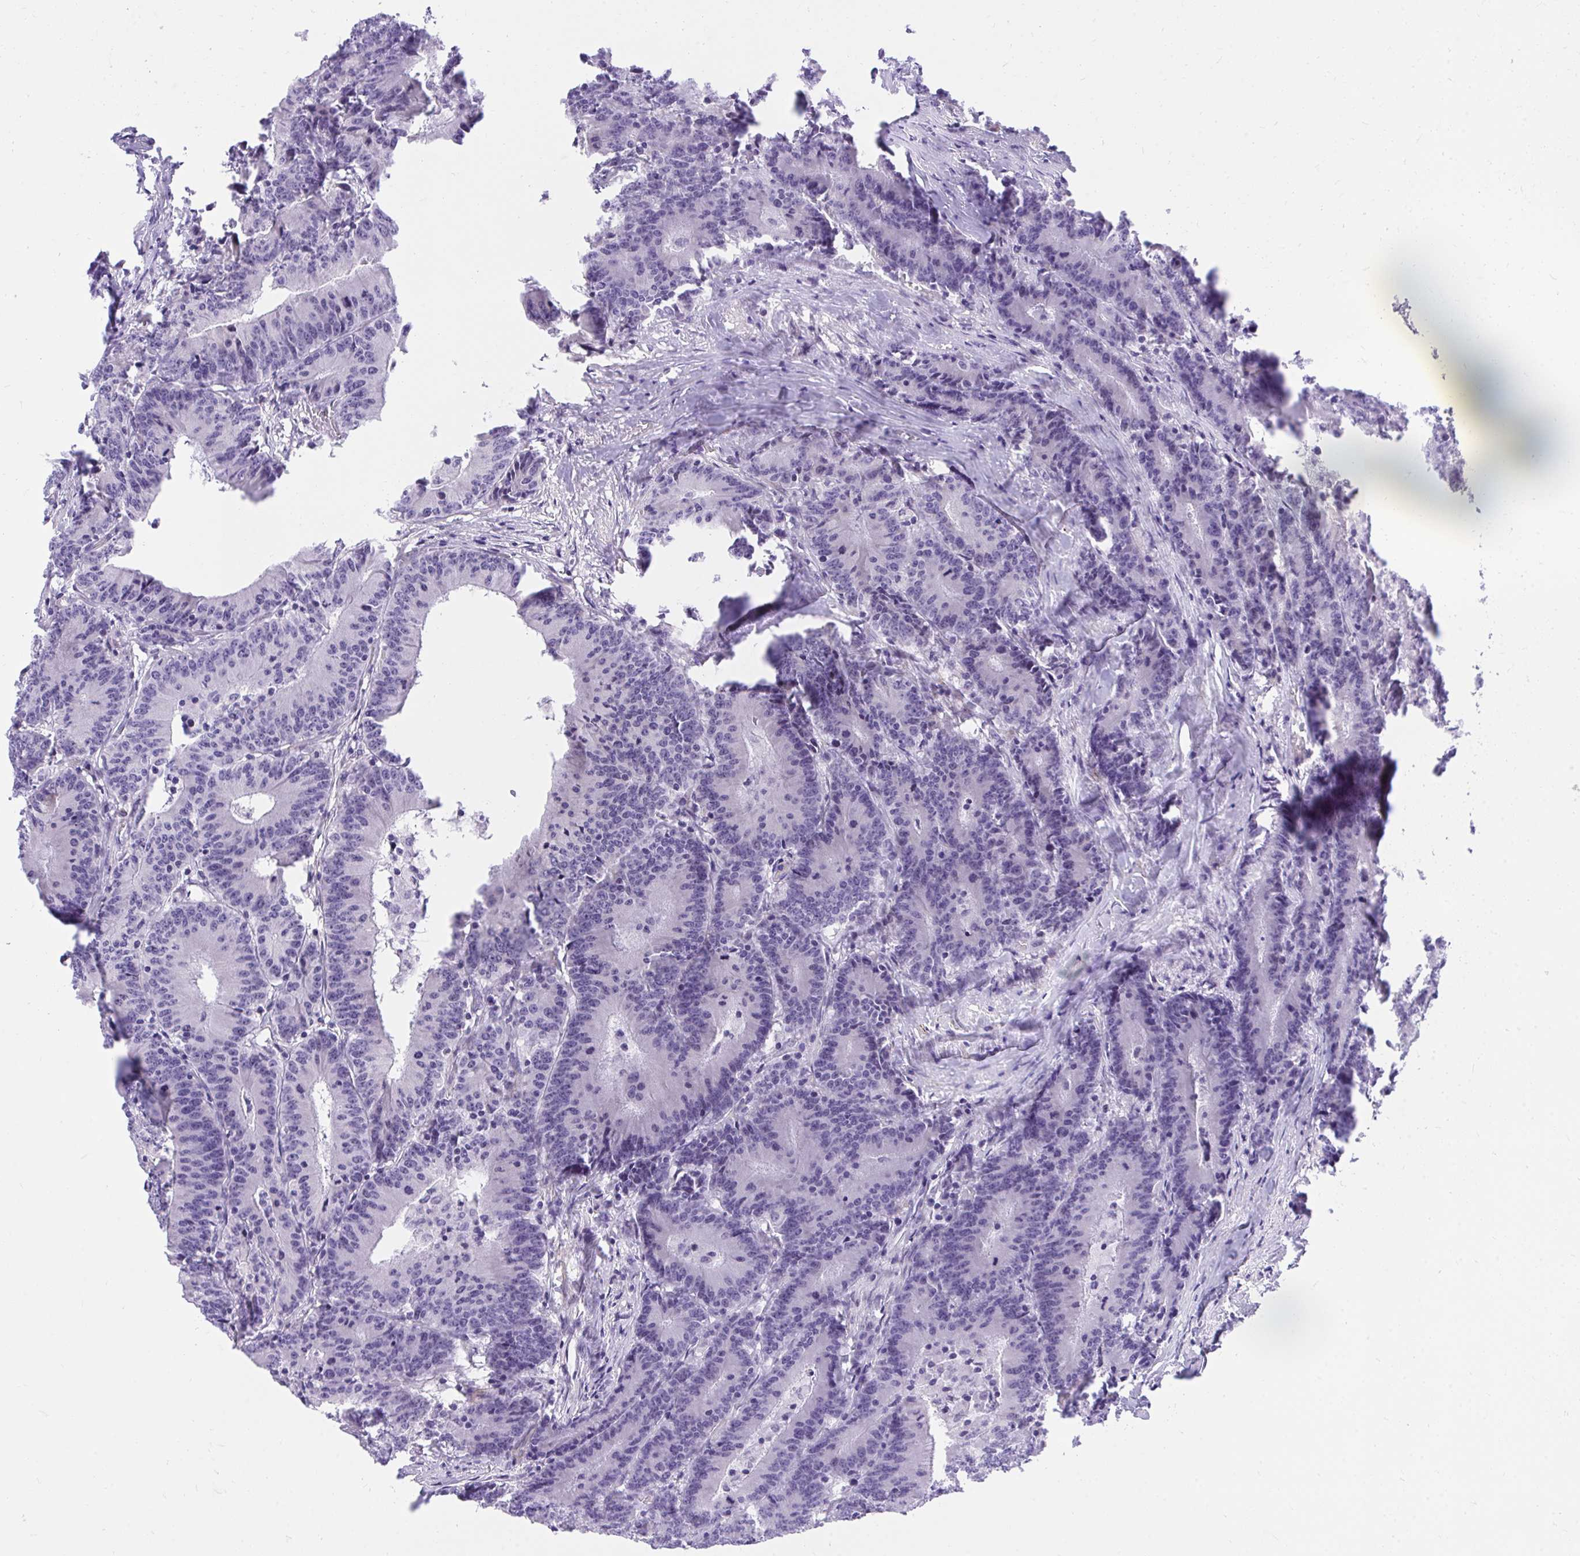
{"staining": {"intensity": "negative", "quantity": "none", "location": "none"}, "tissue": "colorectal cancer", "cell_type": "Tumor cells", "image_type": "cancer", "snomed": [{"axis": "morphology", "description": "Adenocarcinoma, NOS"}, {"axis": "topography", "description": "Colon"}], "caption": "Immunohistochemical staining of human colorectal cancer shows no significant staining in tumor cells. (DAB (3,3'-diaminobenzidine) immunohistochemistry visualized using brightfield microscopy, high magnification).", "gene": "KCNN4", "patient": {"sex": "female", "age": 78}}